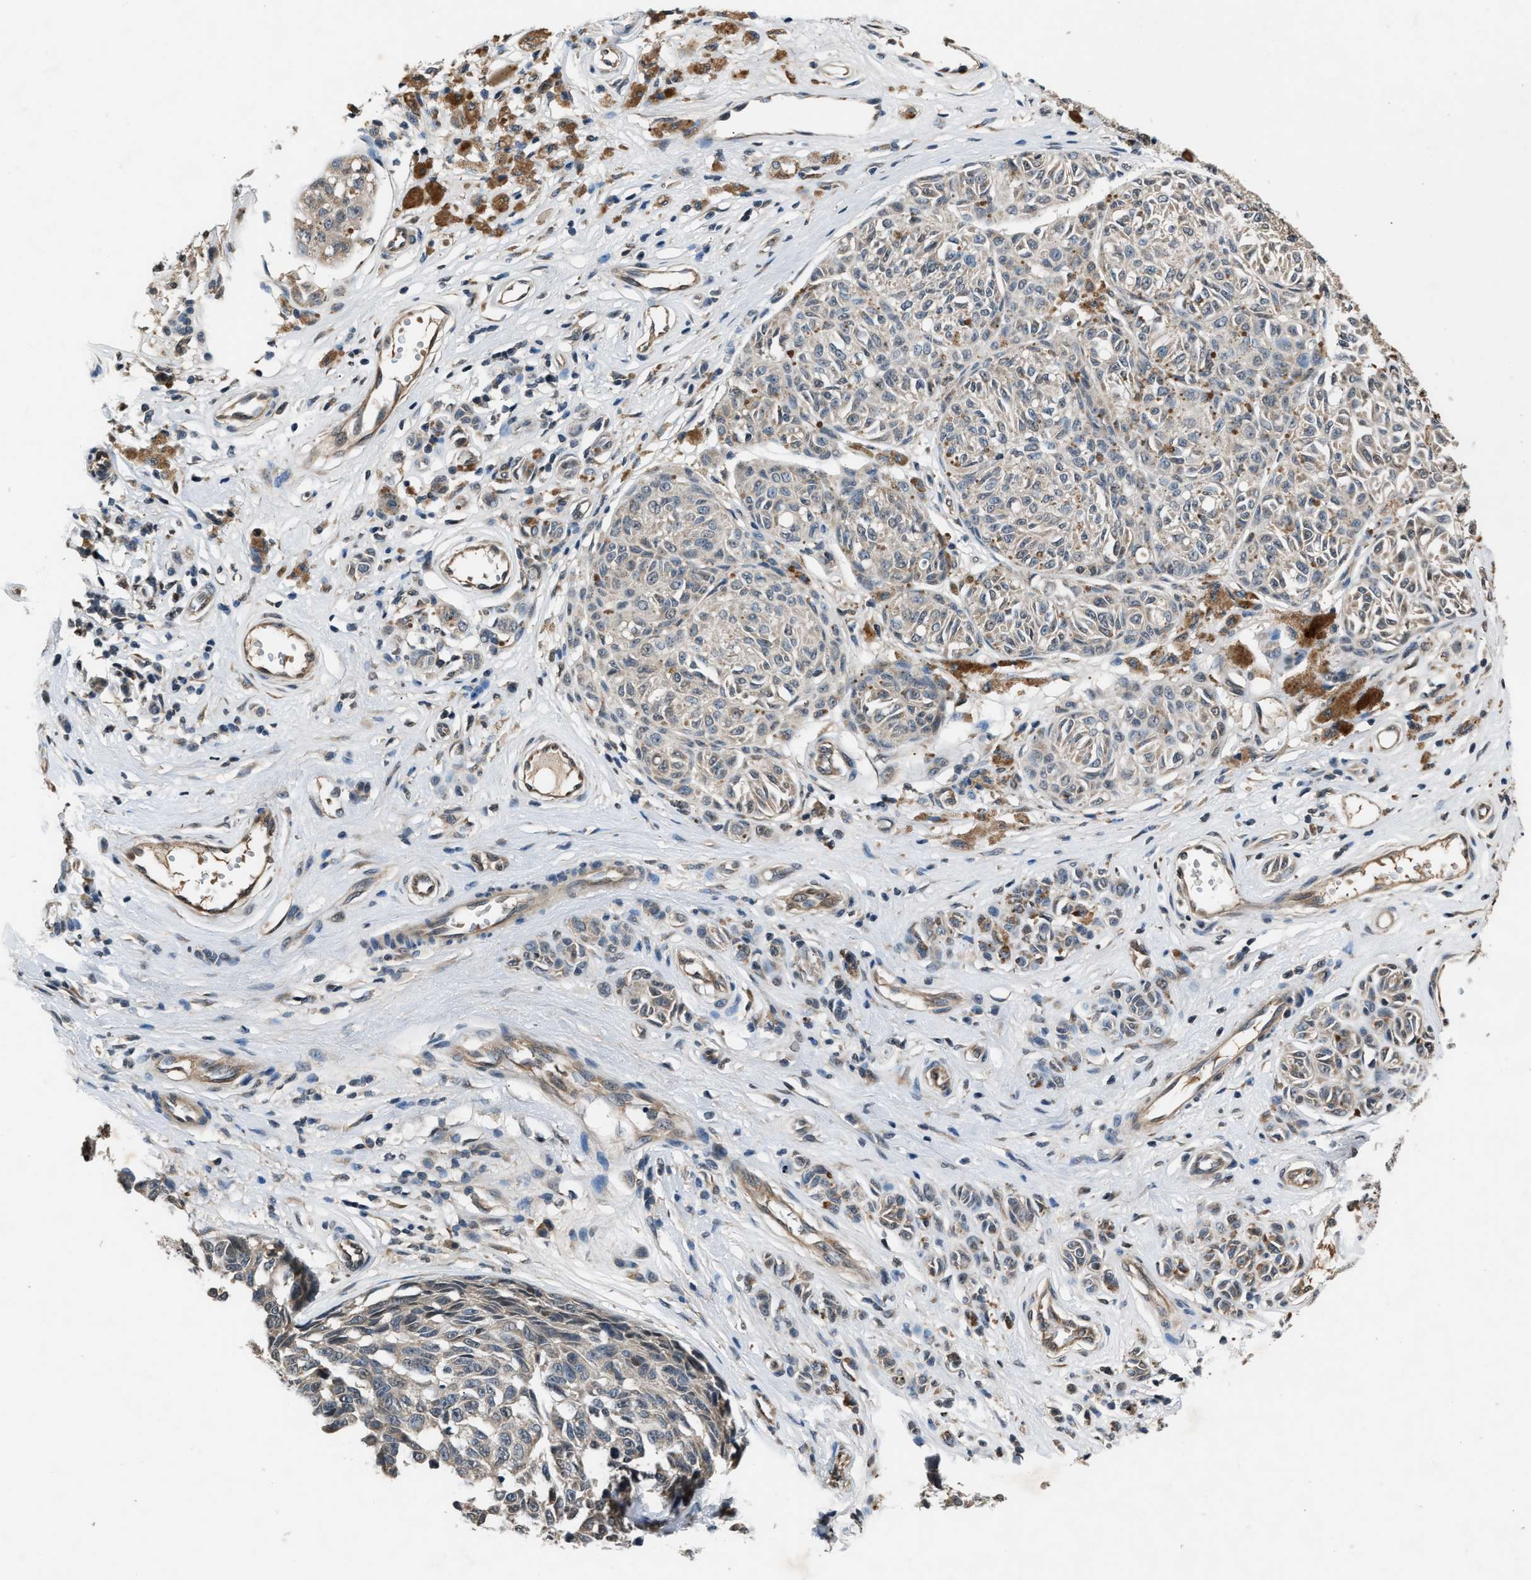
{"staining": {"intensity": "weak", "quantity": "<25%", "location": "cytoplasmic/membranous"}, "tissue": "melanoma", "cell_type": "Tumor cells", "image_type": "cancer", "snomed": [{"axis": "morphology", "description": "Malignant melanoma, NOS"}, {"axis": "topography", "description": "Skin"}], "caption": "This is an immunohistochemistry (IHC) photomicrograph of human malignant melanoma. There is no staining in tumor cells.", "gene": "TP53I3", "patient": {"sex": "female", "age": 64}}